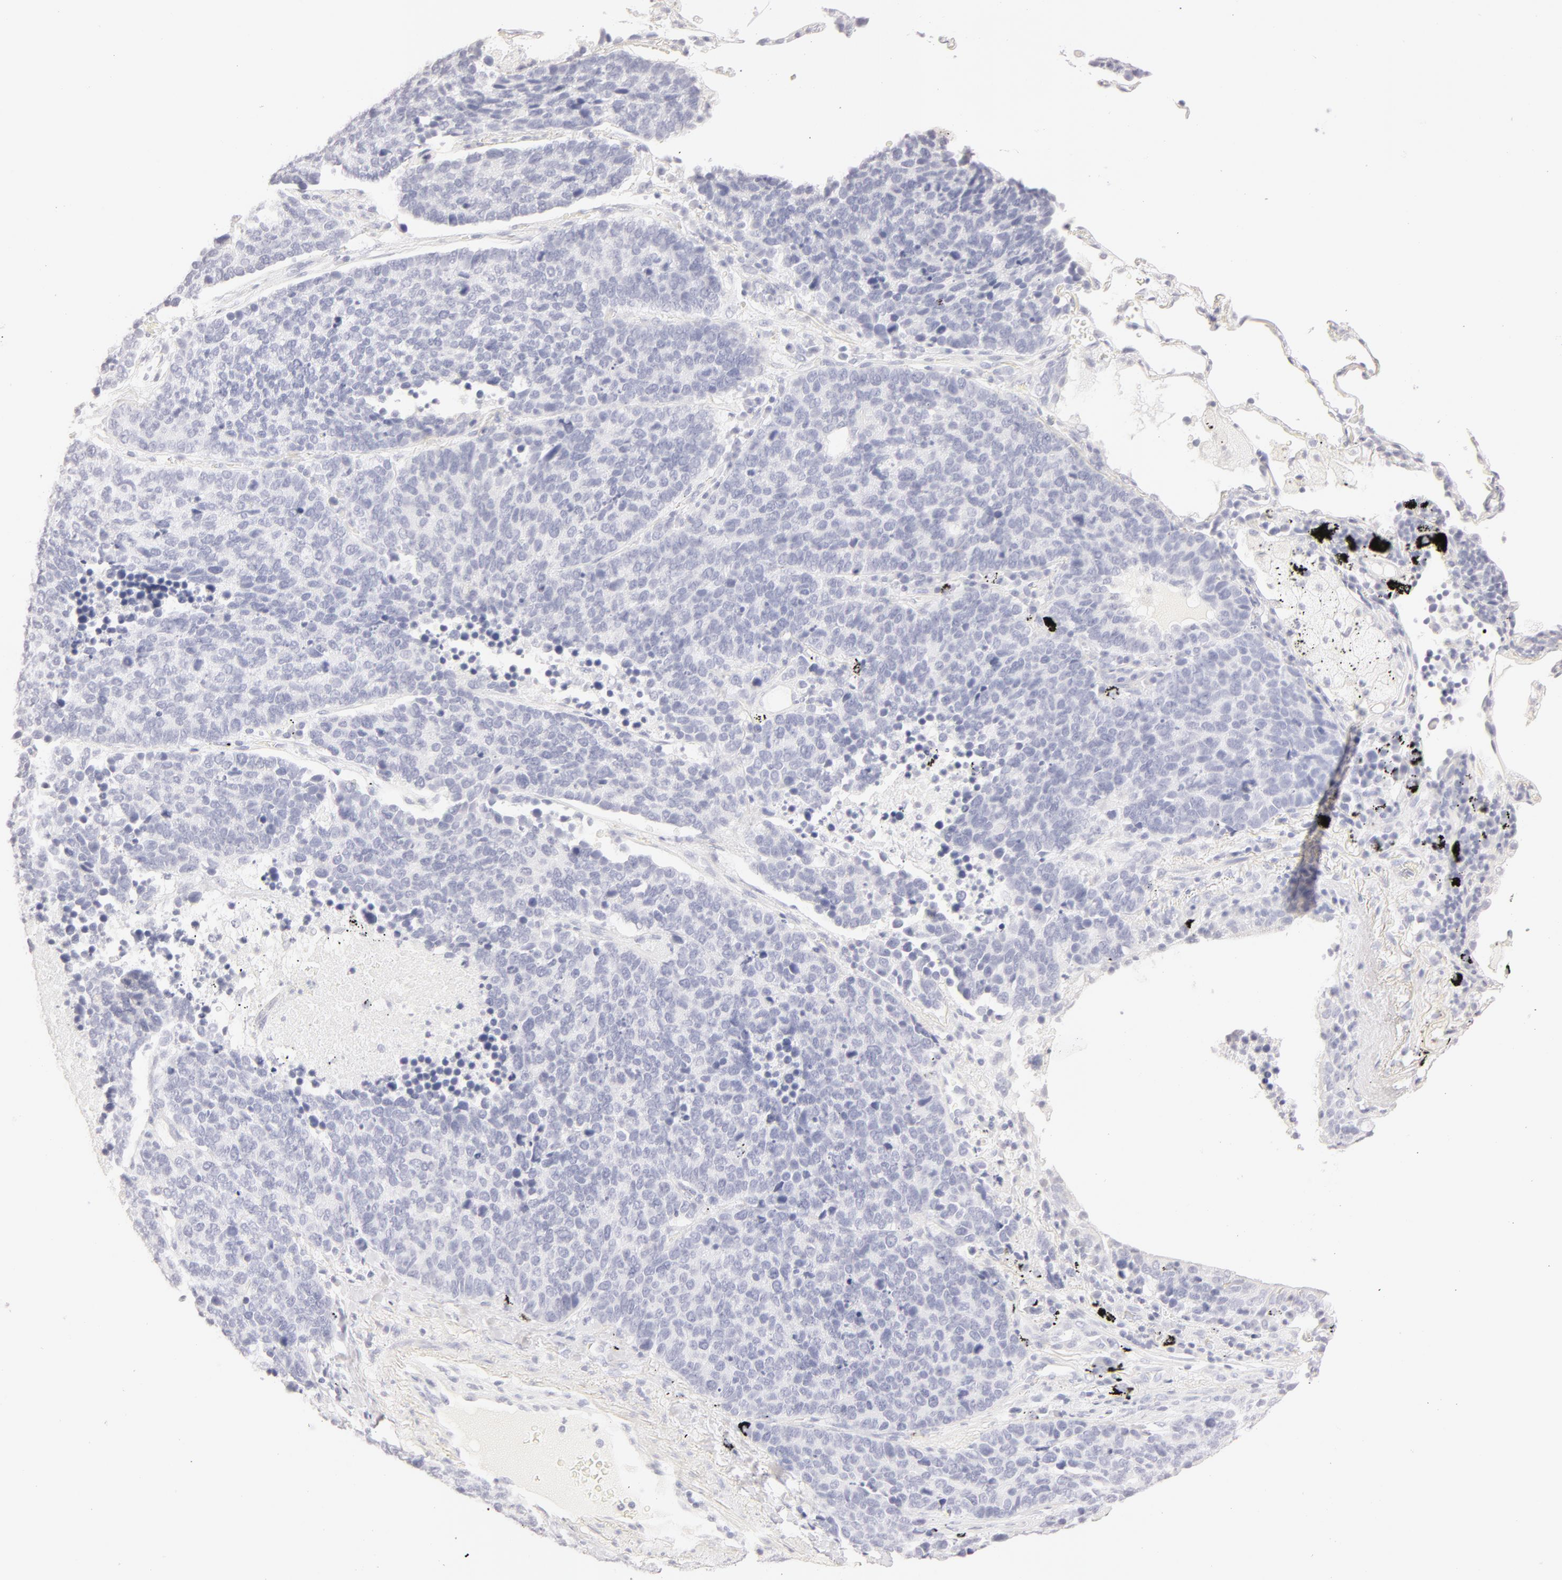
{"staining": {"intensity": "negative", "quantity": "none", "location": "none"}, "tissue": "lung cancer", "cell_type": "Tumor cells", "image_type": "cancer", "snomed": [{"axis": "morphology", "description": "Neoplasm, malignant, NOS"}, {"axis": "topography", "description": "Lung"}], "caption": "Lung cancer stained for a protein using immunohistochemistry displays no expression tumor cells.", "gene": "LGALS7B", "patient": {"sex": "female", "age": 75}}